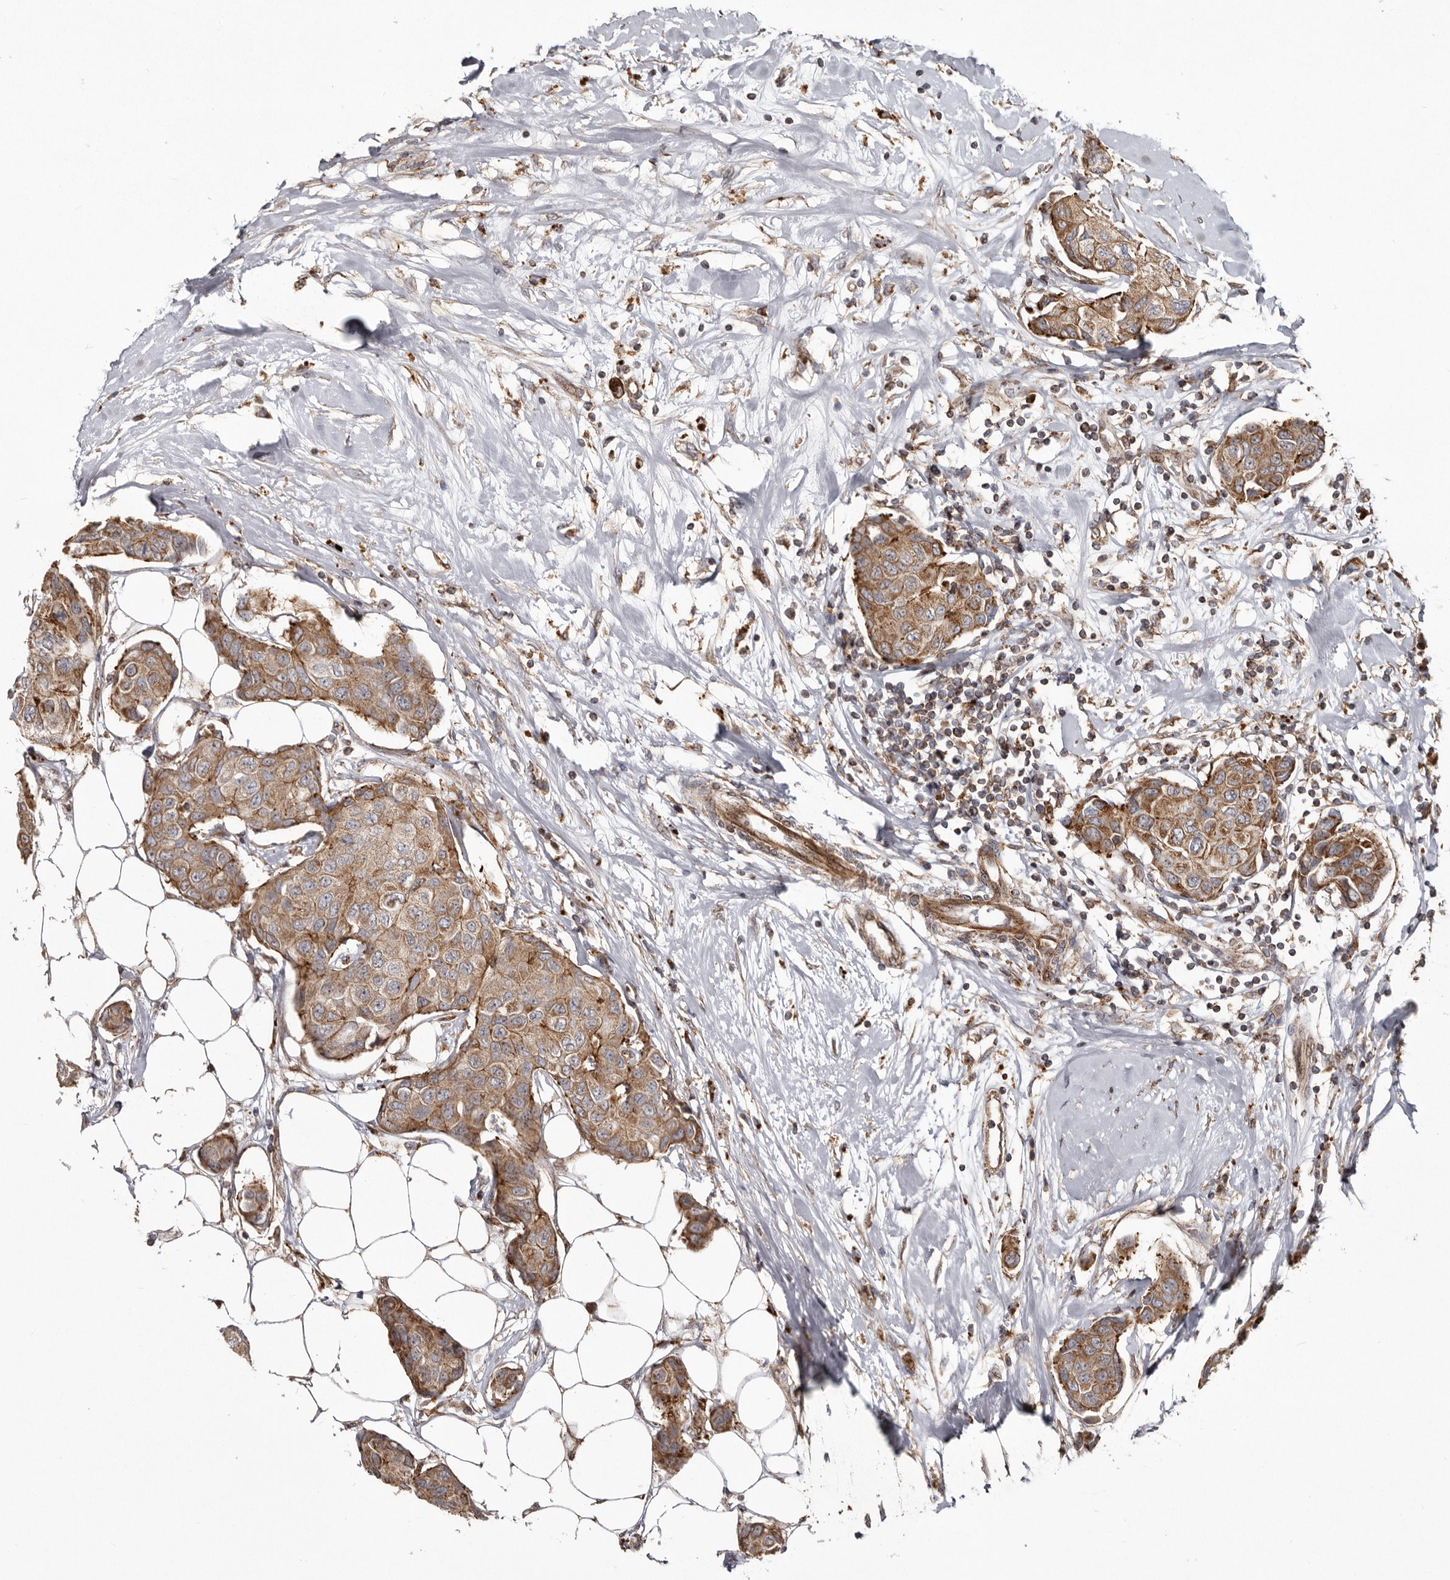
{"staining": {"intensity": "moderate", "quantity": ">75%", "location": "cytoplasmic/membranous"}, "tissue": "breast cancer", "cell_type": "Tumor cells", "image_type": "cancer", "snomed": [{"axis": "morphology", "description": "Duct carcinoma"}, {"axis": "topography", "description": "Breast"}], "caption": "The histopathology image exhibits immunohistochemical staining of breast cancer. There is moderate cytoplasmic/membranous staining is seen in about >75% of tumor cells.", "gene": "NUP43", "patient": {"sex": "female", "age": 80}}